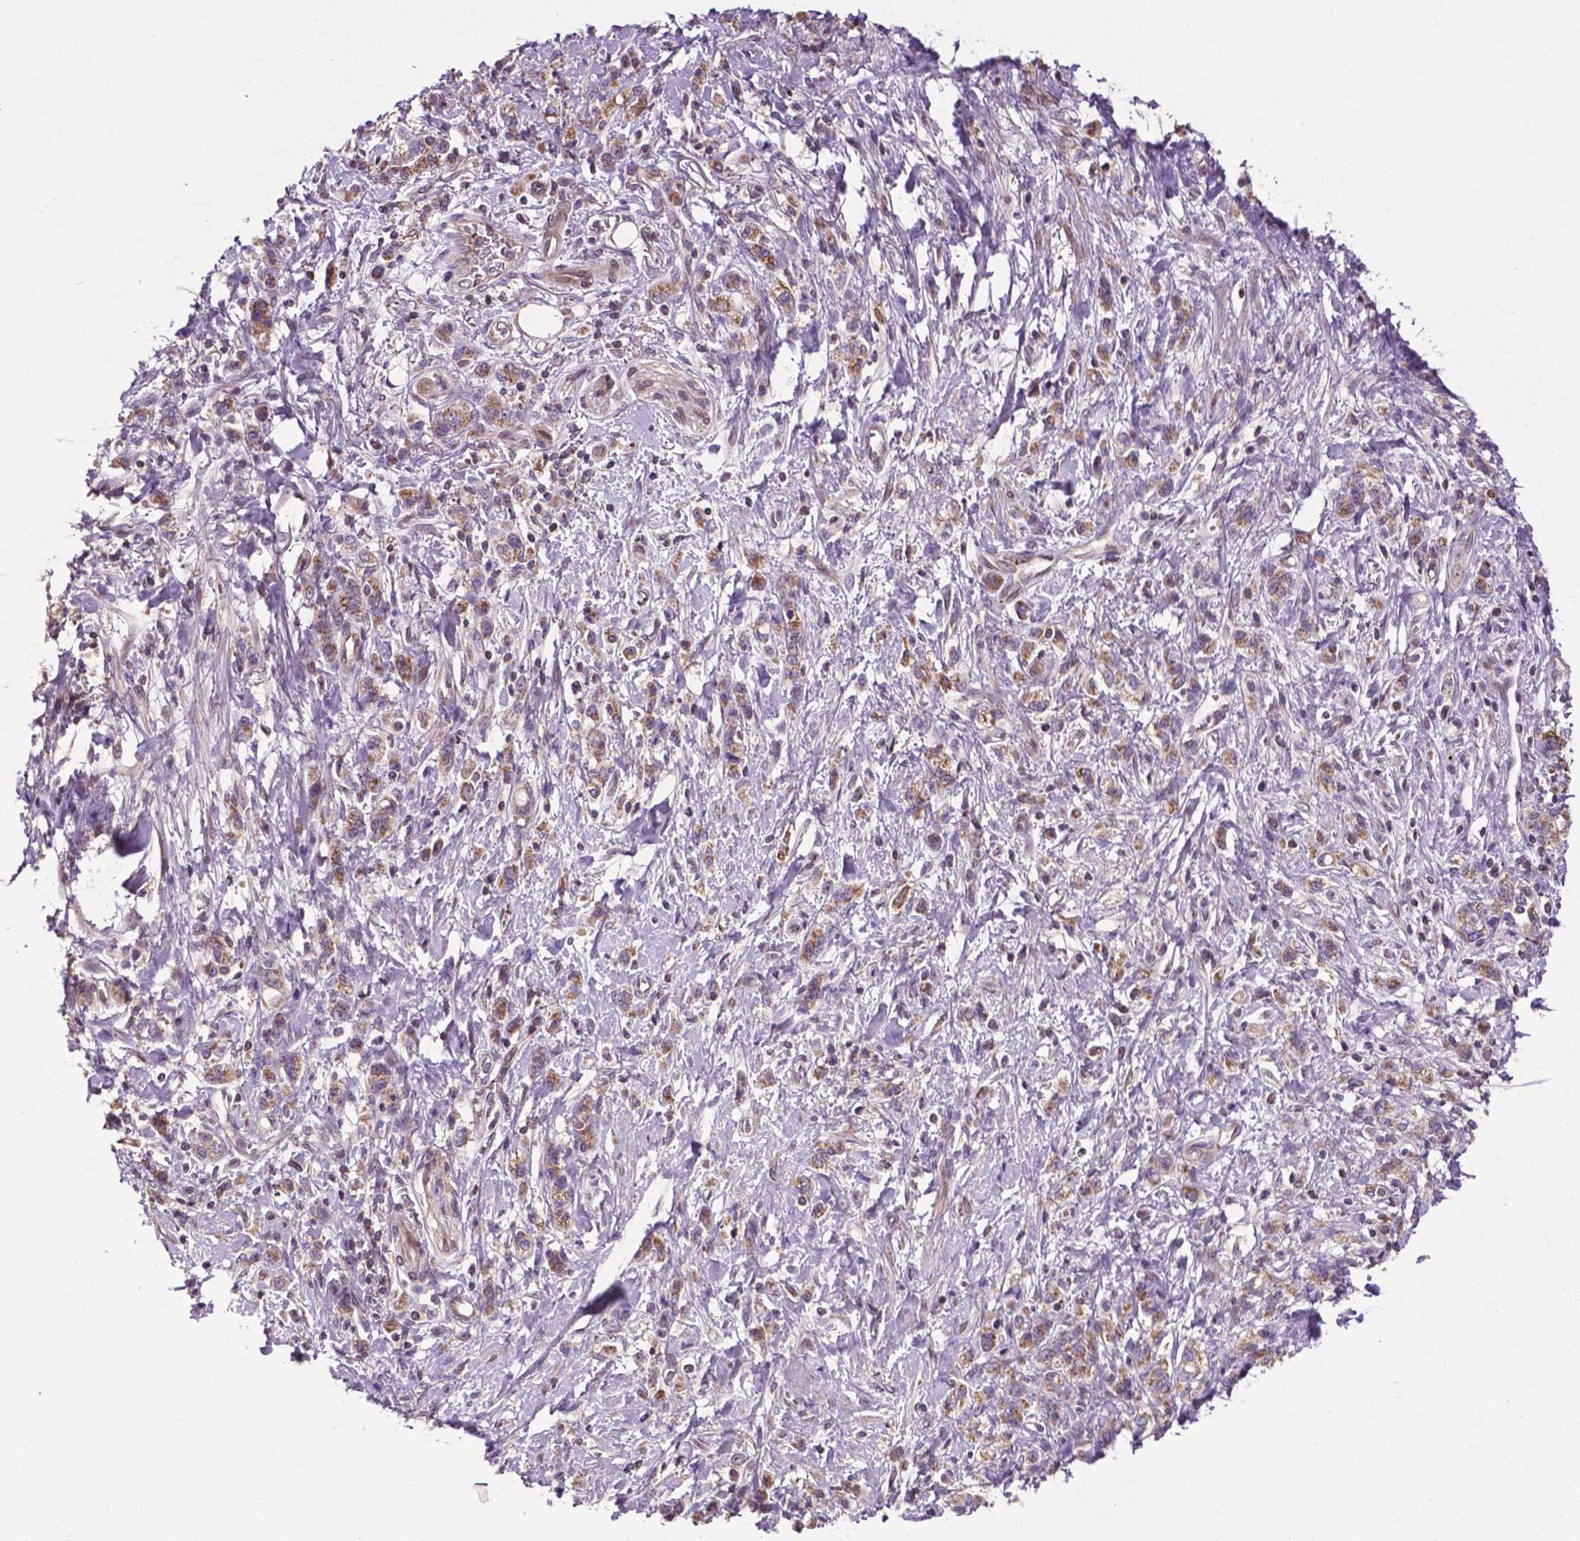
{"staining": {"intensity": "moderate", "quantity": "25%-75%", "location": "cytoplasmic/membranous"}, "tissue": "stomach cancer", "cell_type": "Tumor cells", "image_type": "cancer", "snomed": [{"axis": "morphology", "description": "Adenocarcinoma, NOS"}, {"axis": "topography", "description": "Stomach"}], "caption": "Immunohistochemical staining of stomach cancer displays moderate cytoplasmic/membranous protein staining in about 25%-75% of tumor cells.", "gene": "SPNS2", "patient": {"sex": "male", "age": 77}}